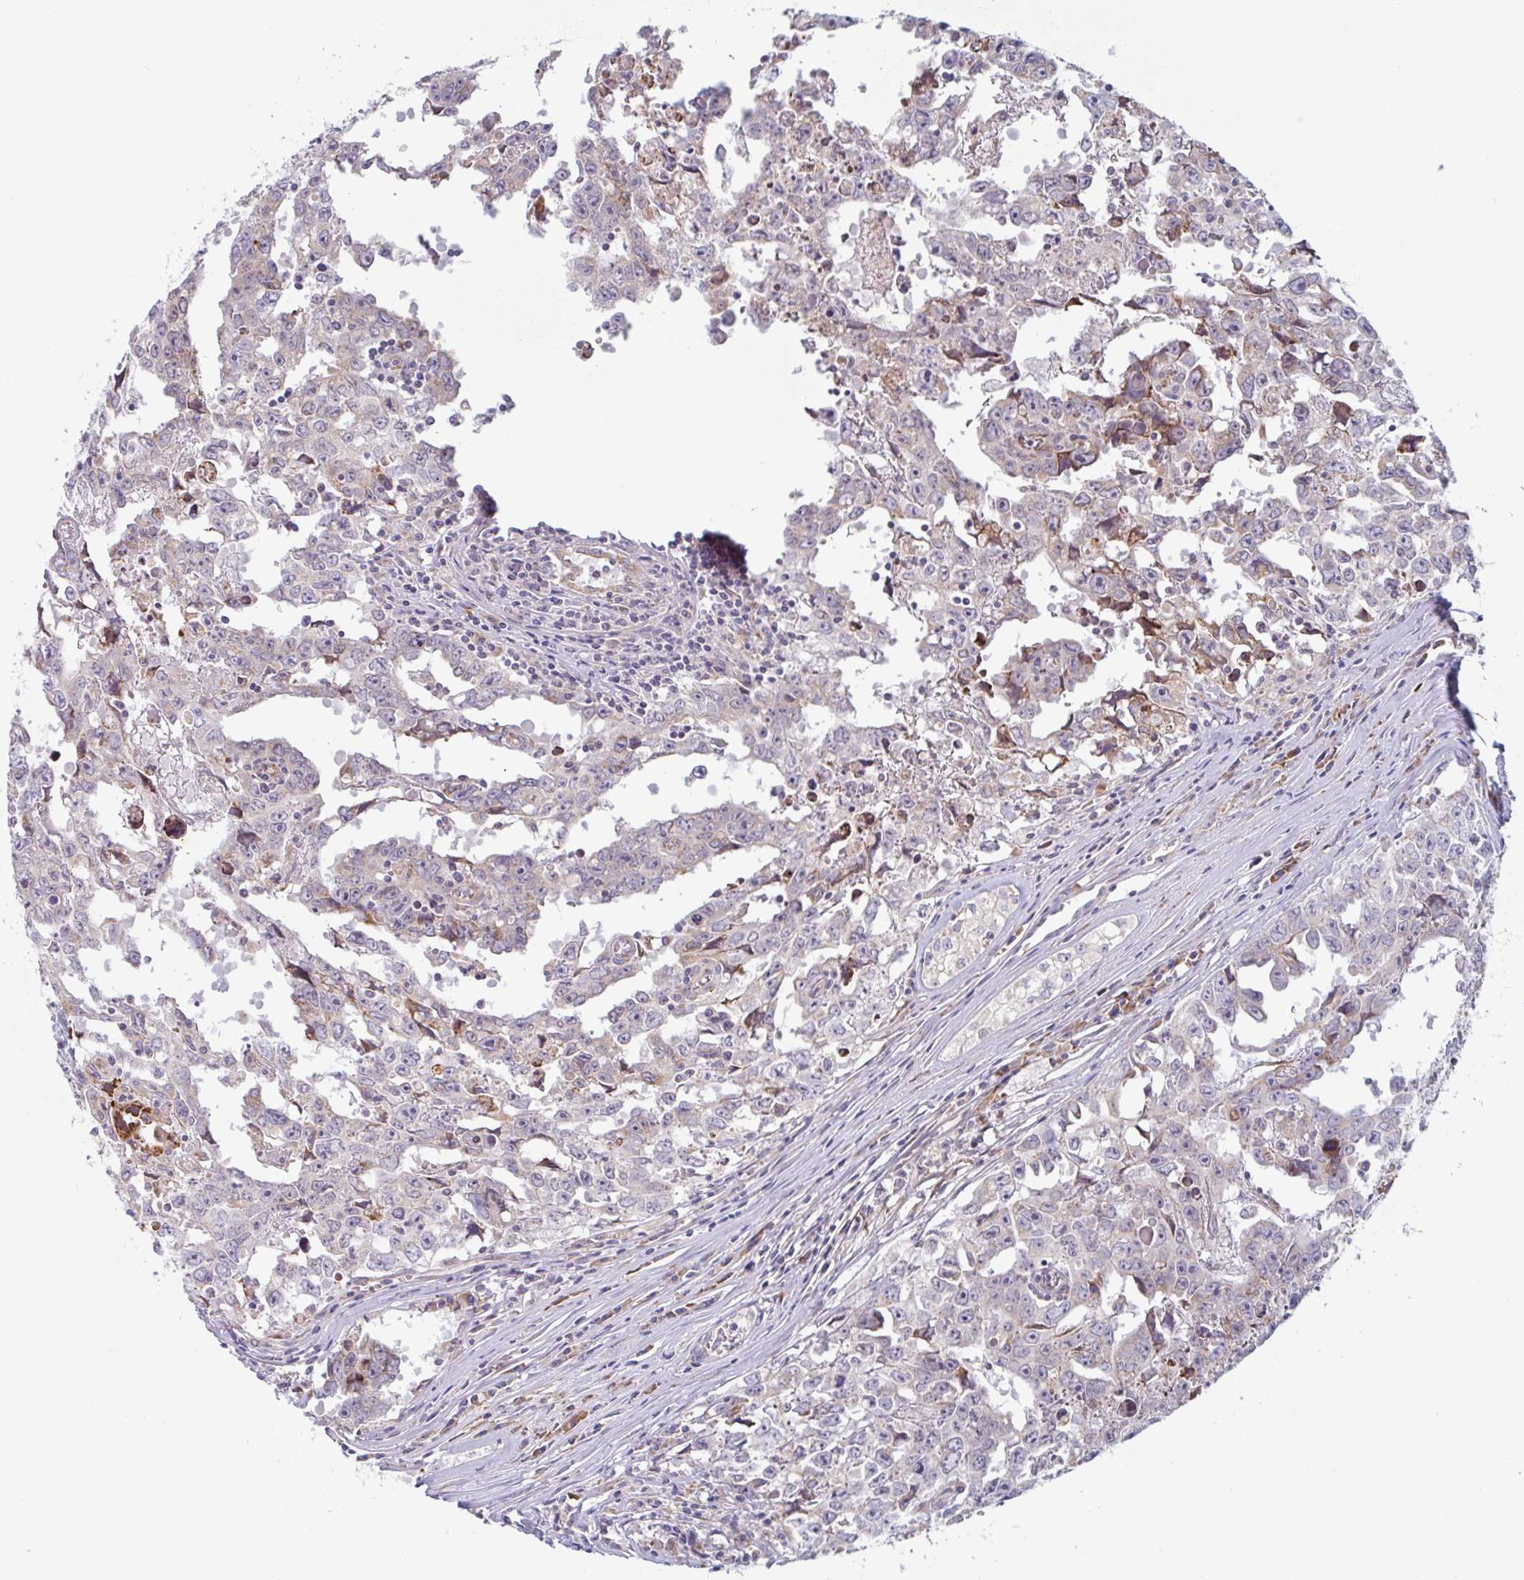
{"staining": {"intensity": "negative", "quantity": "none", "location": "none"}, "tissue": "testis cancer", "cell_type": "Tumor cells", "image_type": "cancer", "snomed": [{"axis": "morphology", "description": "Carcinoma, Embryonal, NOS"}, {"axis": "topography", "description": "Testis"}], "caption": "Immunohistochemistry of testis embryonal carcinoma demonstrates no expression in tumor cells. (Stains: DAB immunohistochemistry (IHC) with hematoxylin counter stain, Microscopy: brightfield microscopy at high magnification).", "gene": "RIT1", "patient": {"sex": "male", "age": 22}}